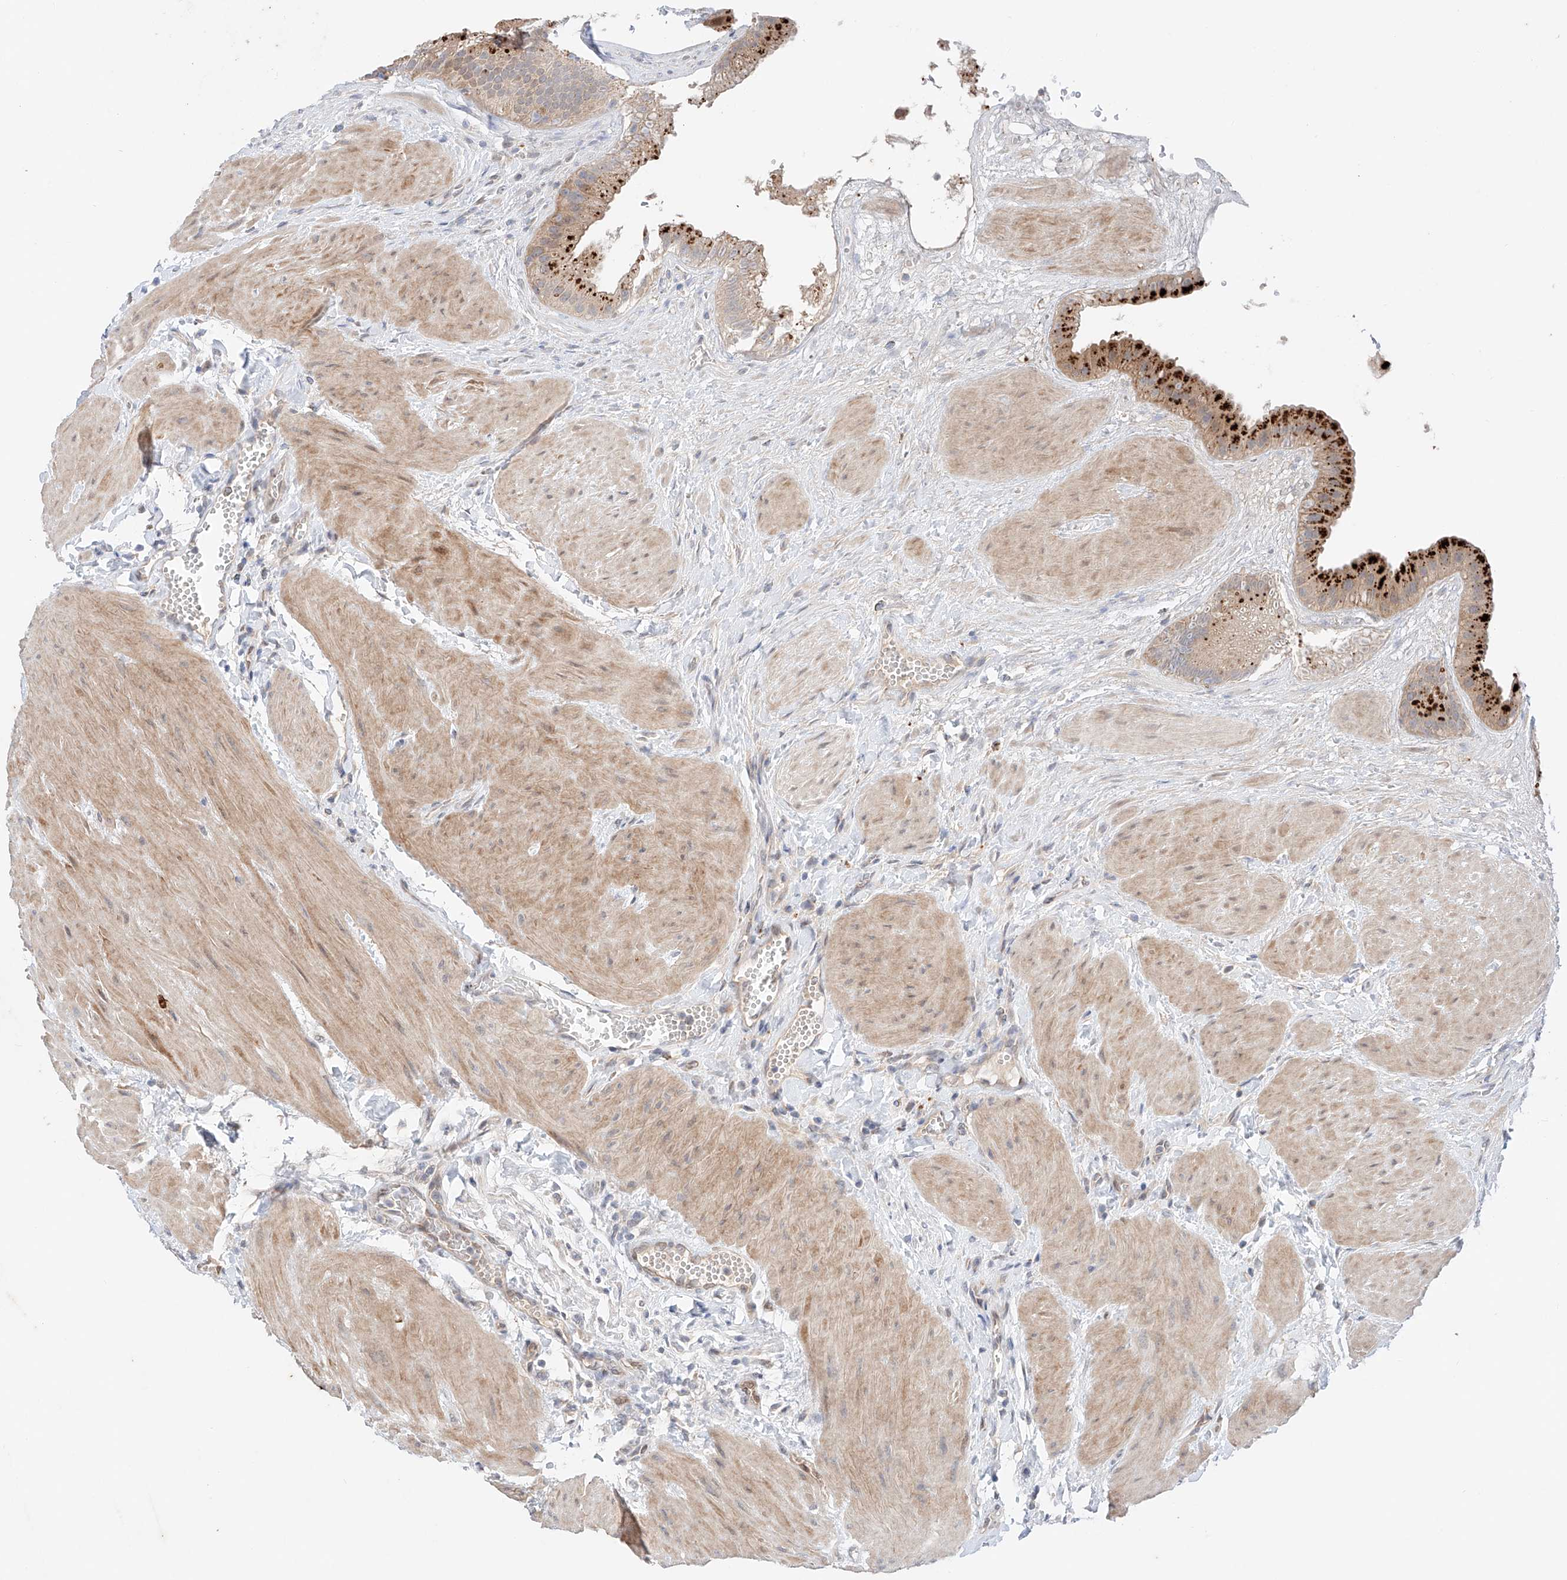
{"staining": {"intensity": "strong", "quantity": ">75%", "location": "cytoplasmic/membranous"}, "tissue": "gallbladder", "cell_type": "Glandular cells", "image_type": "normal", "snomed": [{"axis": "morphology", "description": "Normal tissue, NOS"}, {"axis": "topography", "description": "Gallbladder"}], "caption": "Protein staining shows strong cytoplasmic/membranous expression in approximately >75% of glandular cells in normal gallbladder. (DAB IHC with brightfield microscopy, high magnification).", "gene": "GCNT1", "patient": {"sex": "male", "age": 55}}